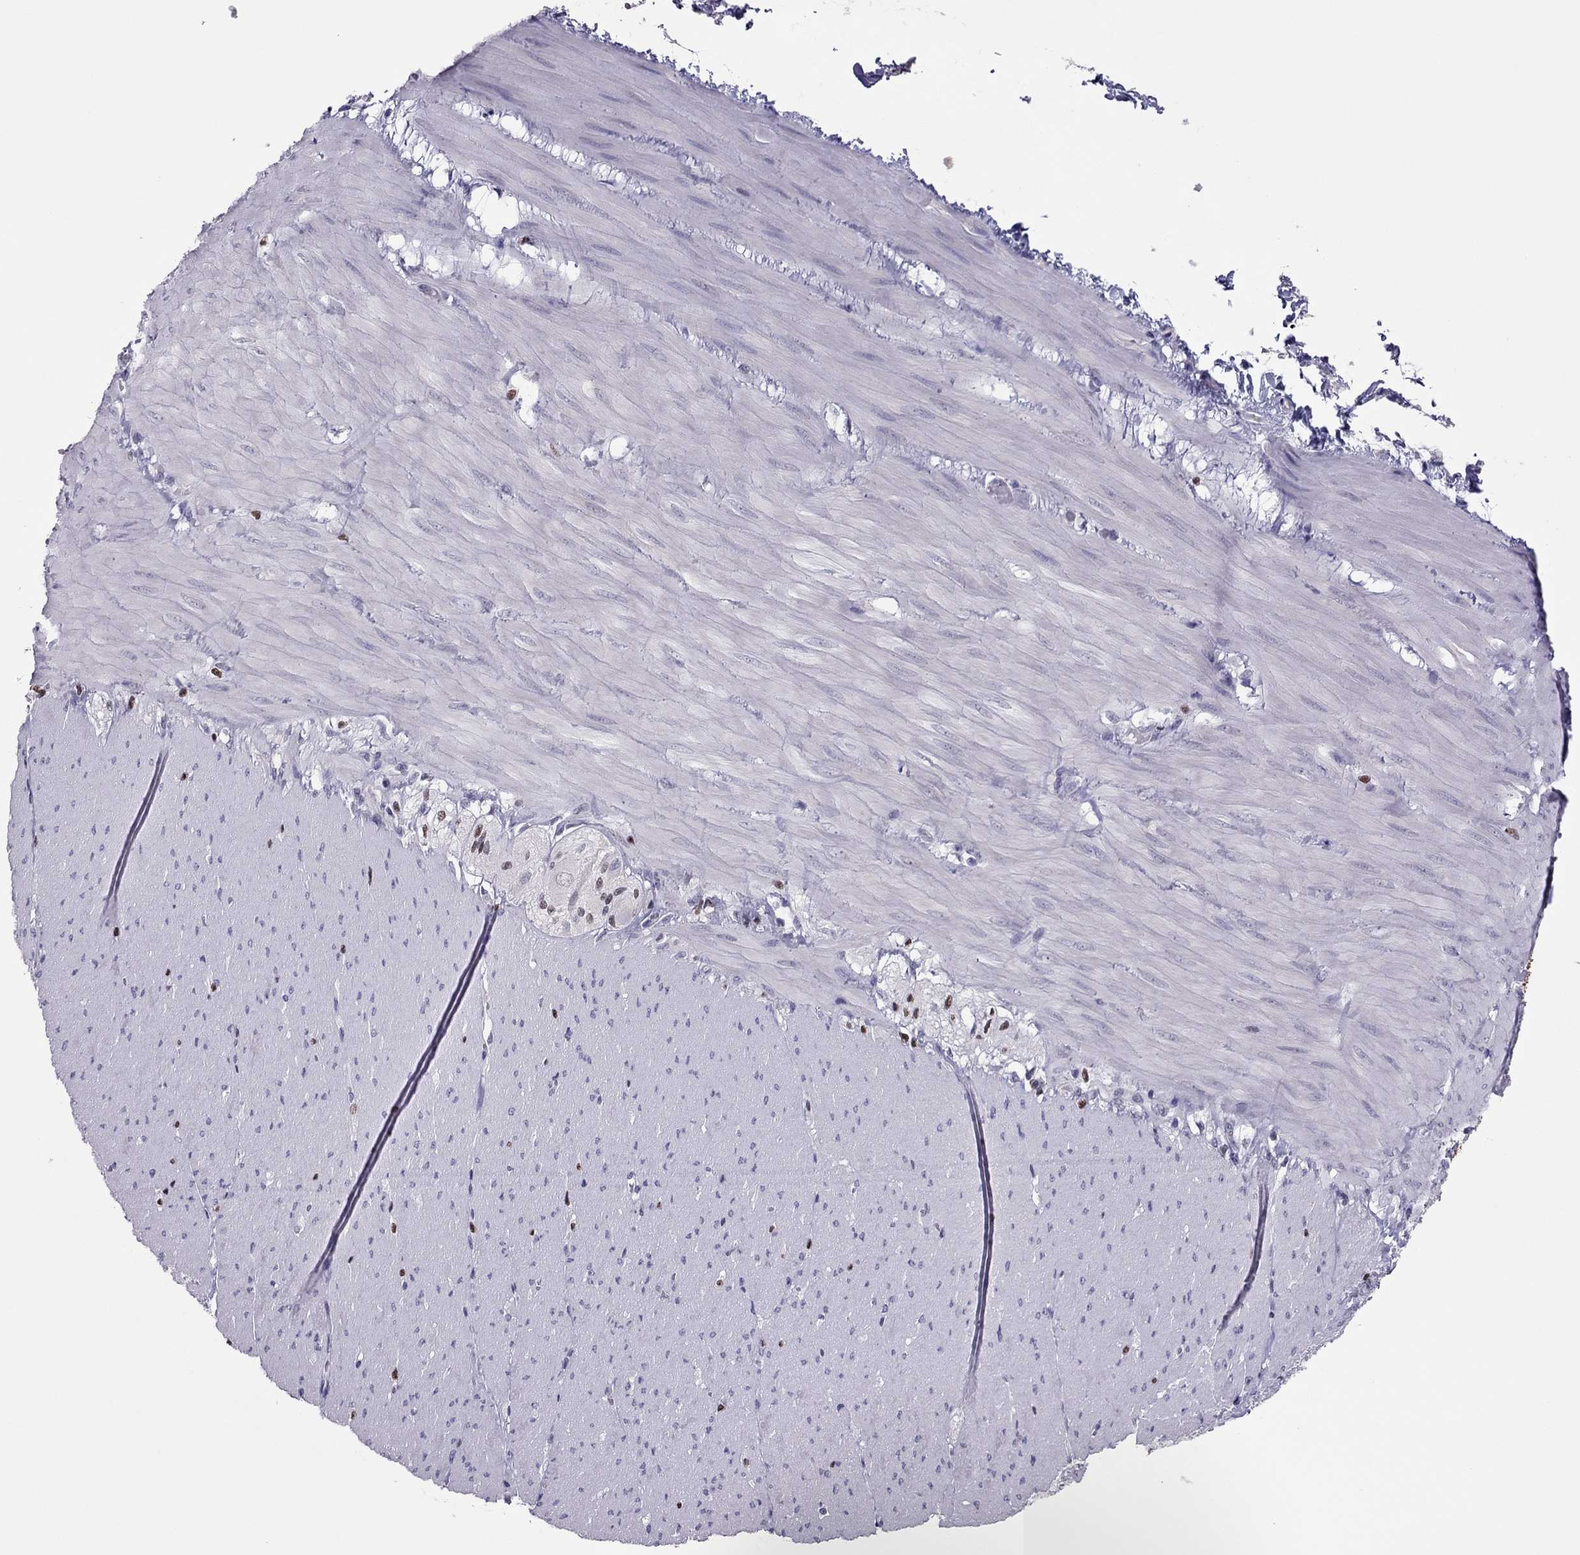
{"staining": {"intensity": "negative", "quantity": "none", "location": "none"}, "tissue": "soft tissue", "cell_type": "Fibroblasts", "image_type": "normal", "snomed": [{"axis": "morphology", "description": "Normal tissue, NOS"}, {"axis": "topography", "description": "Smooth muscle"}, {"axis": "topography", "description": "Duodenum"}, {"axis": "topography", "description": "Peripheral nerve tissue"}], "caption": "IHC of normal soft tissue exhibits no expression in fibroblasts.", "gene": "SPINT3", "patient": {"sex": "female", "age": 61}}